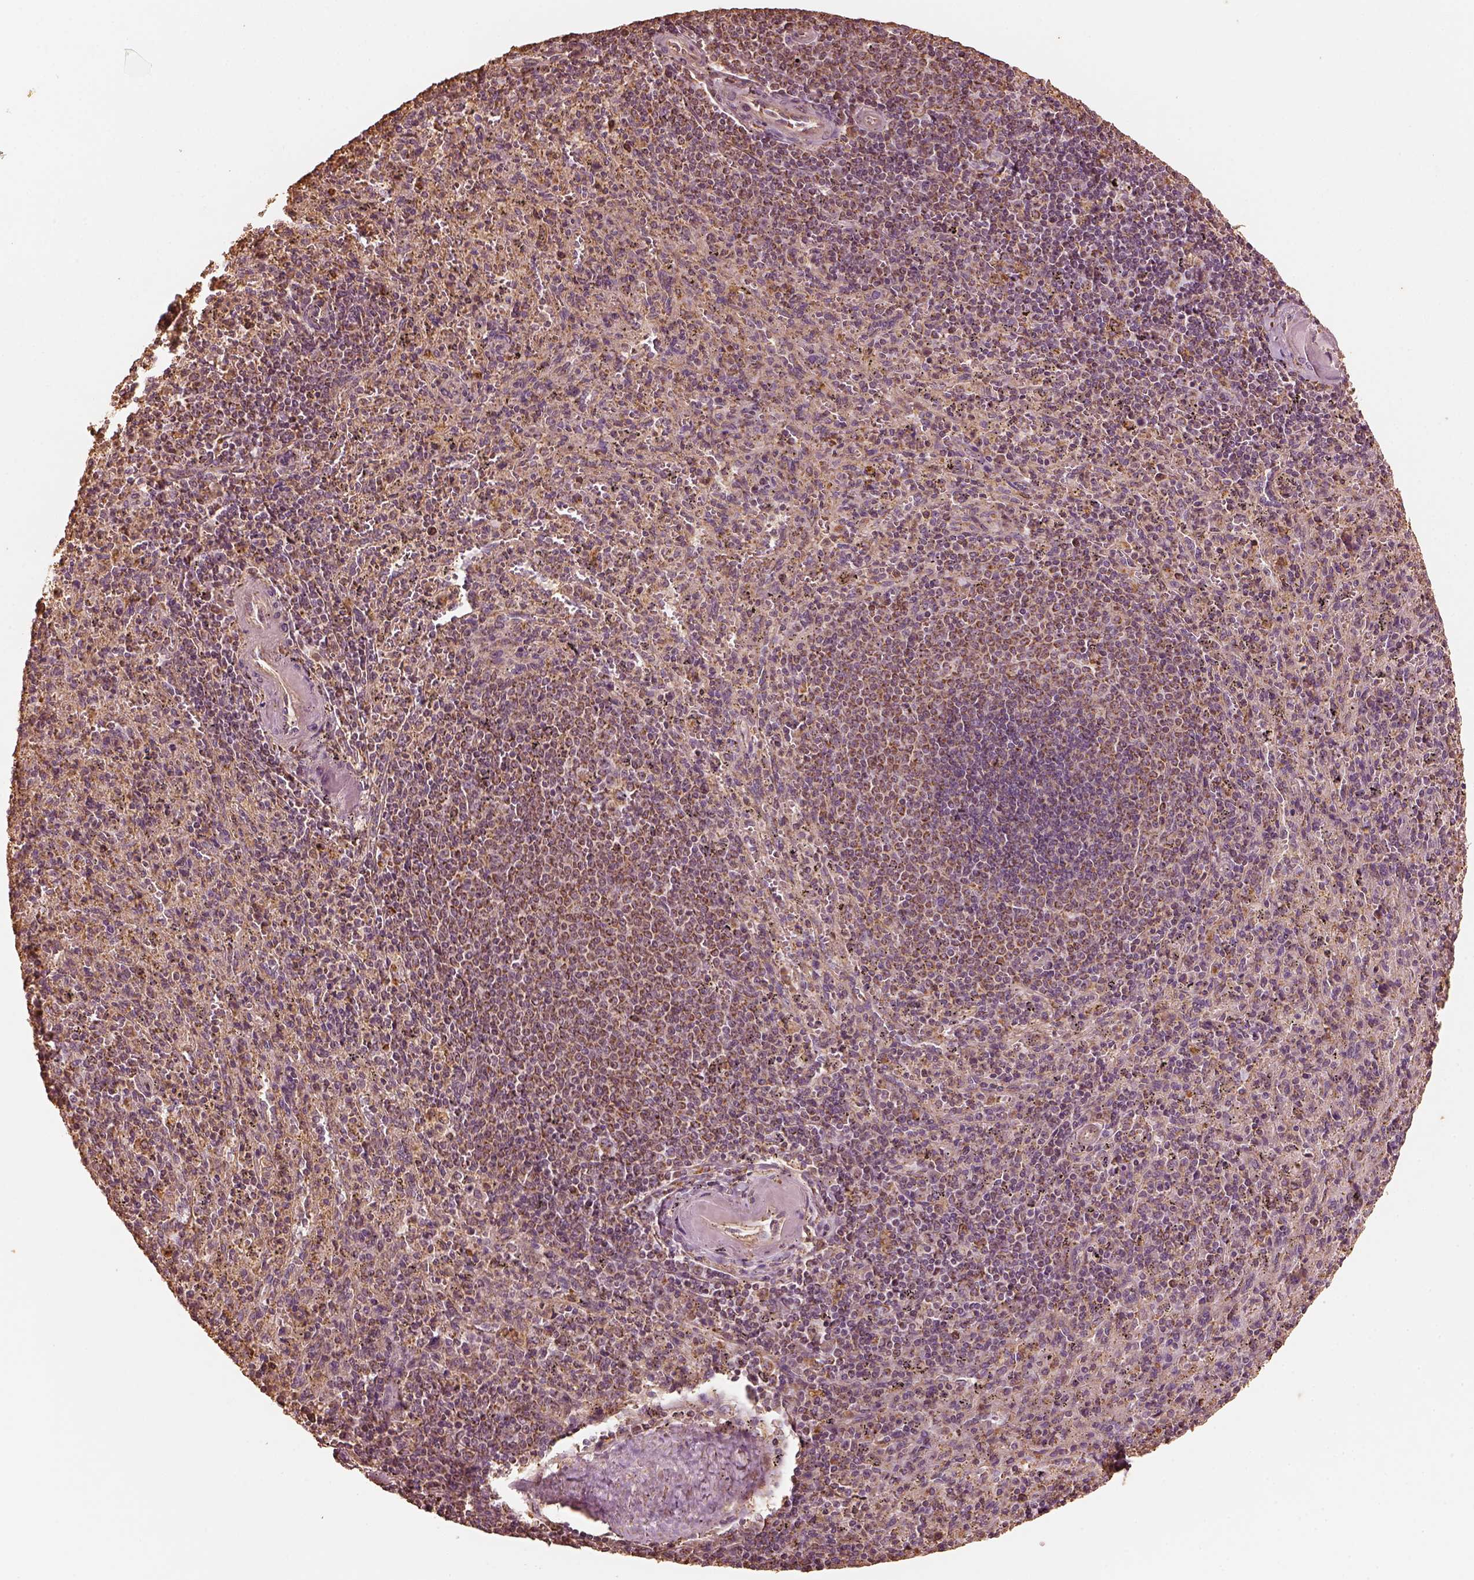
{"staining": {"intensity": "moderate", "quantity": ">75%", "location": "cytoplasmic/membranous"}, "tissue": "spleen", "cell_type": "Cells in red pulp", "image_type": "normal", "snomed": [{"axis": "morphology", "description": "Normal tissue, NOS"}, {"axis": "topography", "description": "Spleen"}], "caption": "Unremarkable spleen shows moderate cytoplasmic/membranous staining in about >75% of cells in red pulp, visualized by immunohistochemistry. The staining was performed using DAB, with brown indicating positive protein expression. Nuclei are stained blue with hematoxylin.", "gene": "PTGES2", "patient": {"sex": "male", "age": 57}}